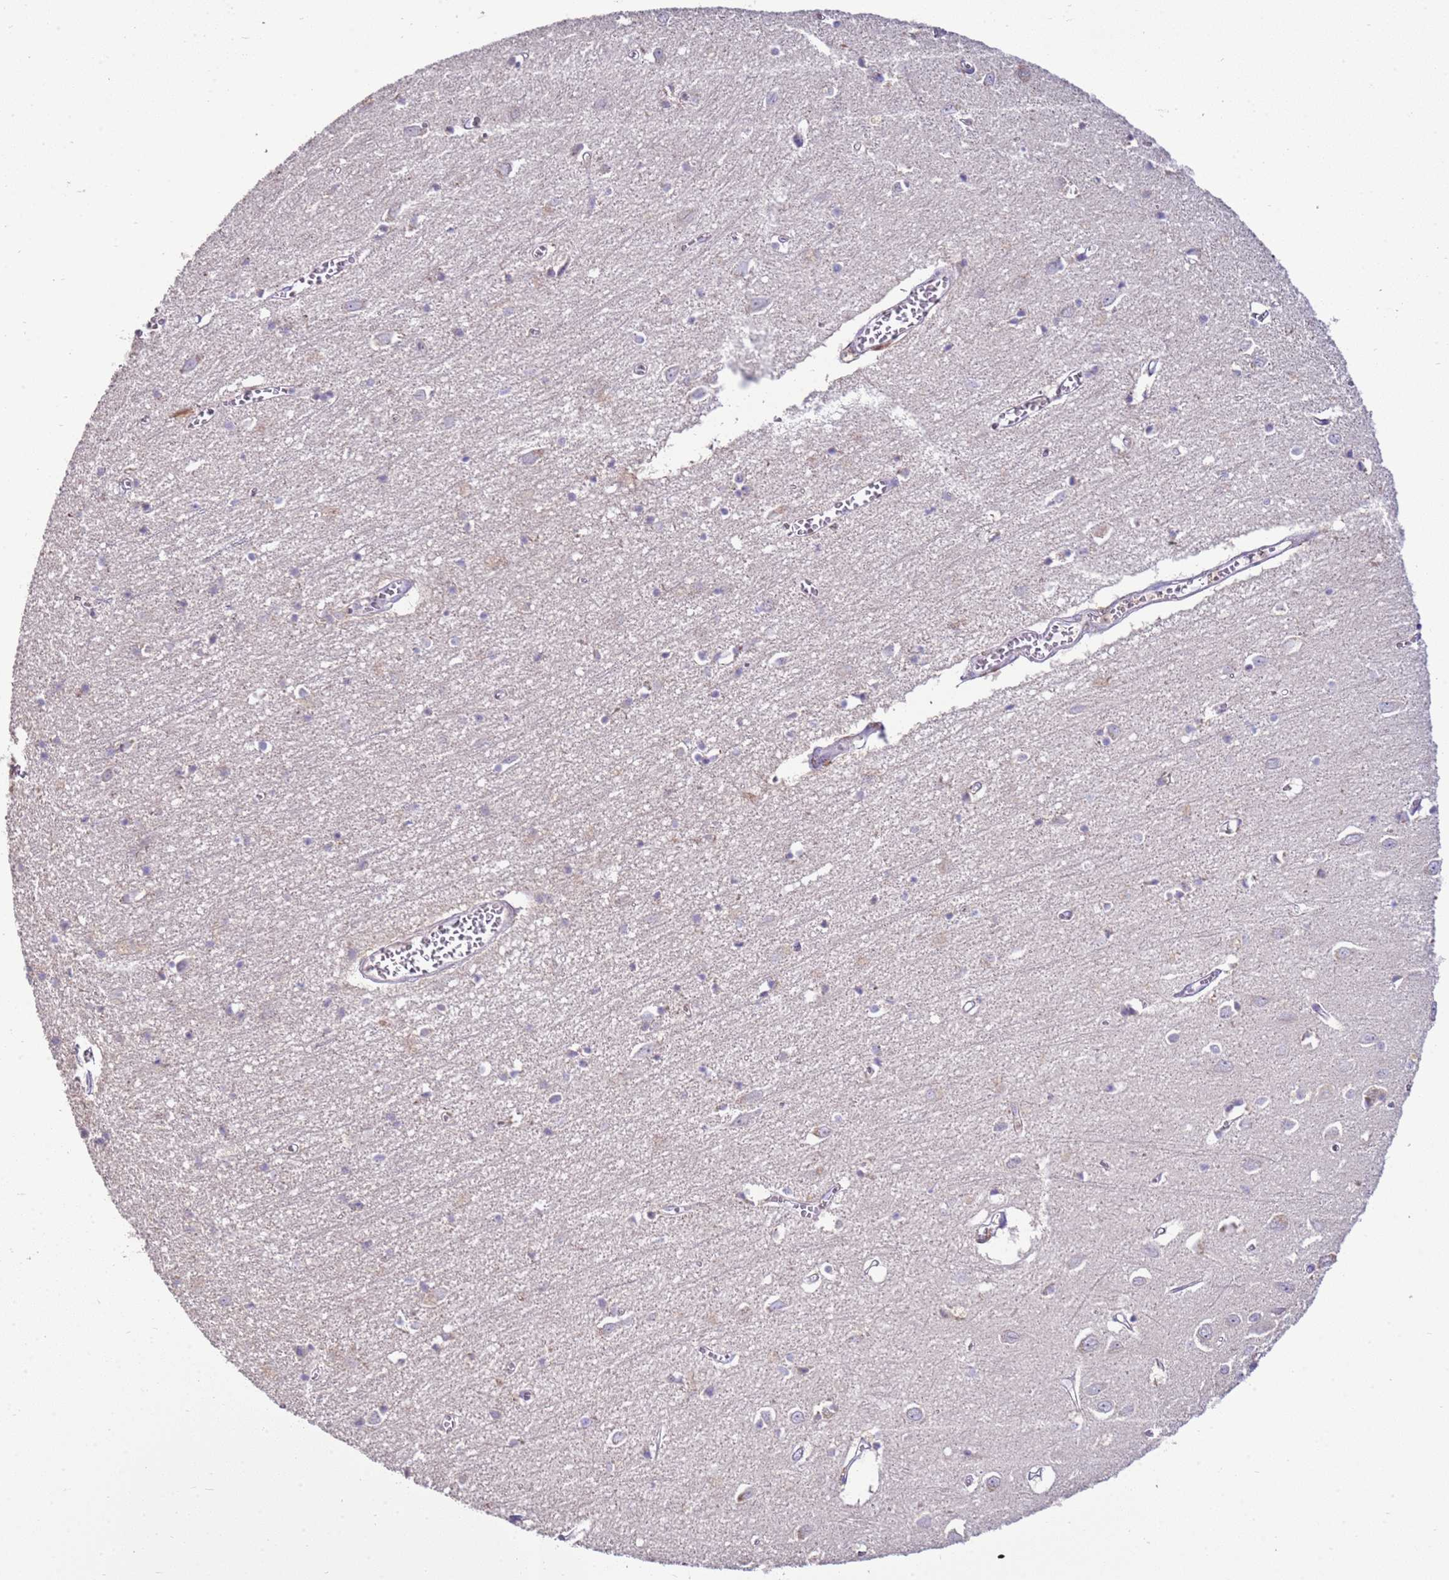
{"staining": {"intensity": "weak", "quantity": "<25%", "location": "cytoplasmic/membranous"}, "tissue": "cerebral cortex", "cell_type": "Endothelial cells", "image_type": "normal", "snomed": [{"axis": "morphology", "description": "Normal tissue, NOS"}, {"axis": "topography", "description": "Cerebral cortex"}], "caption": "This is a image of immunohistochemistry staining of unremarkable cerebral cortex, which shows no positivity in endothelial cells. (DAB immunohistochemistry with hematoxylin counter stain).", "gene": "IL2RG", "patient": {"sex": "female", "age": 64}}